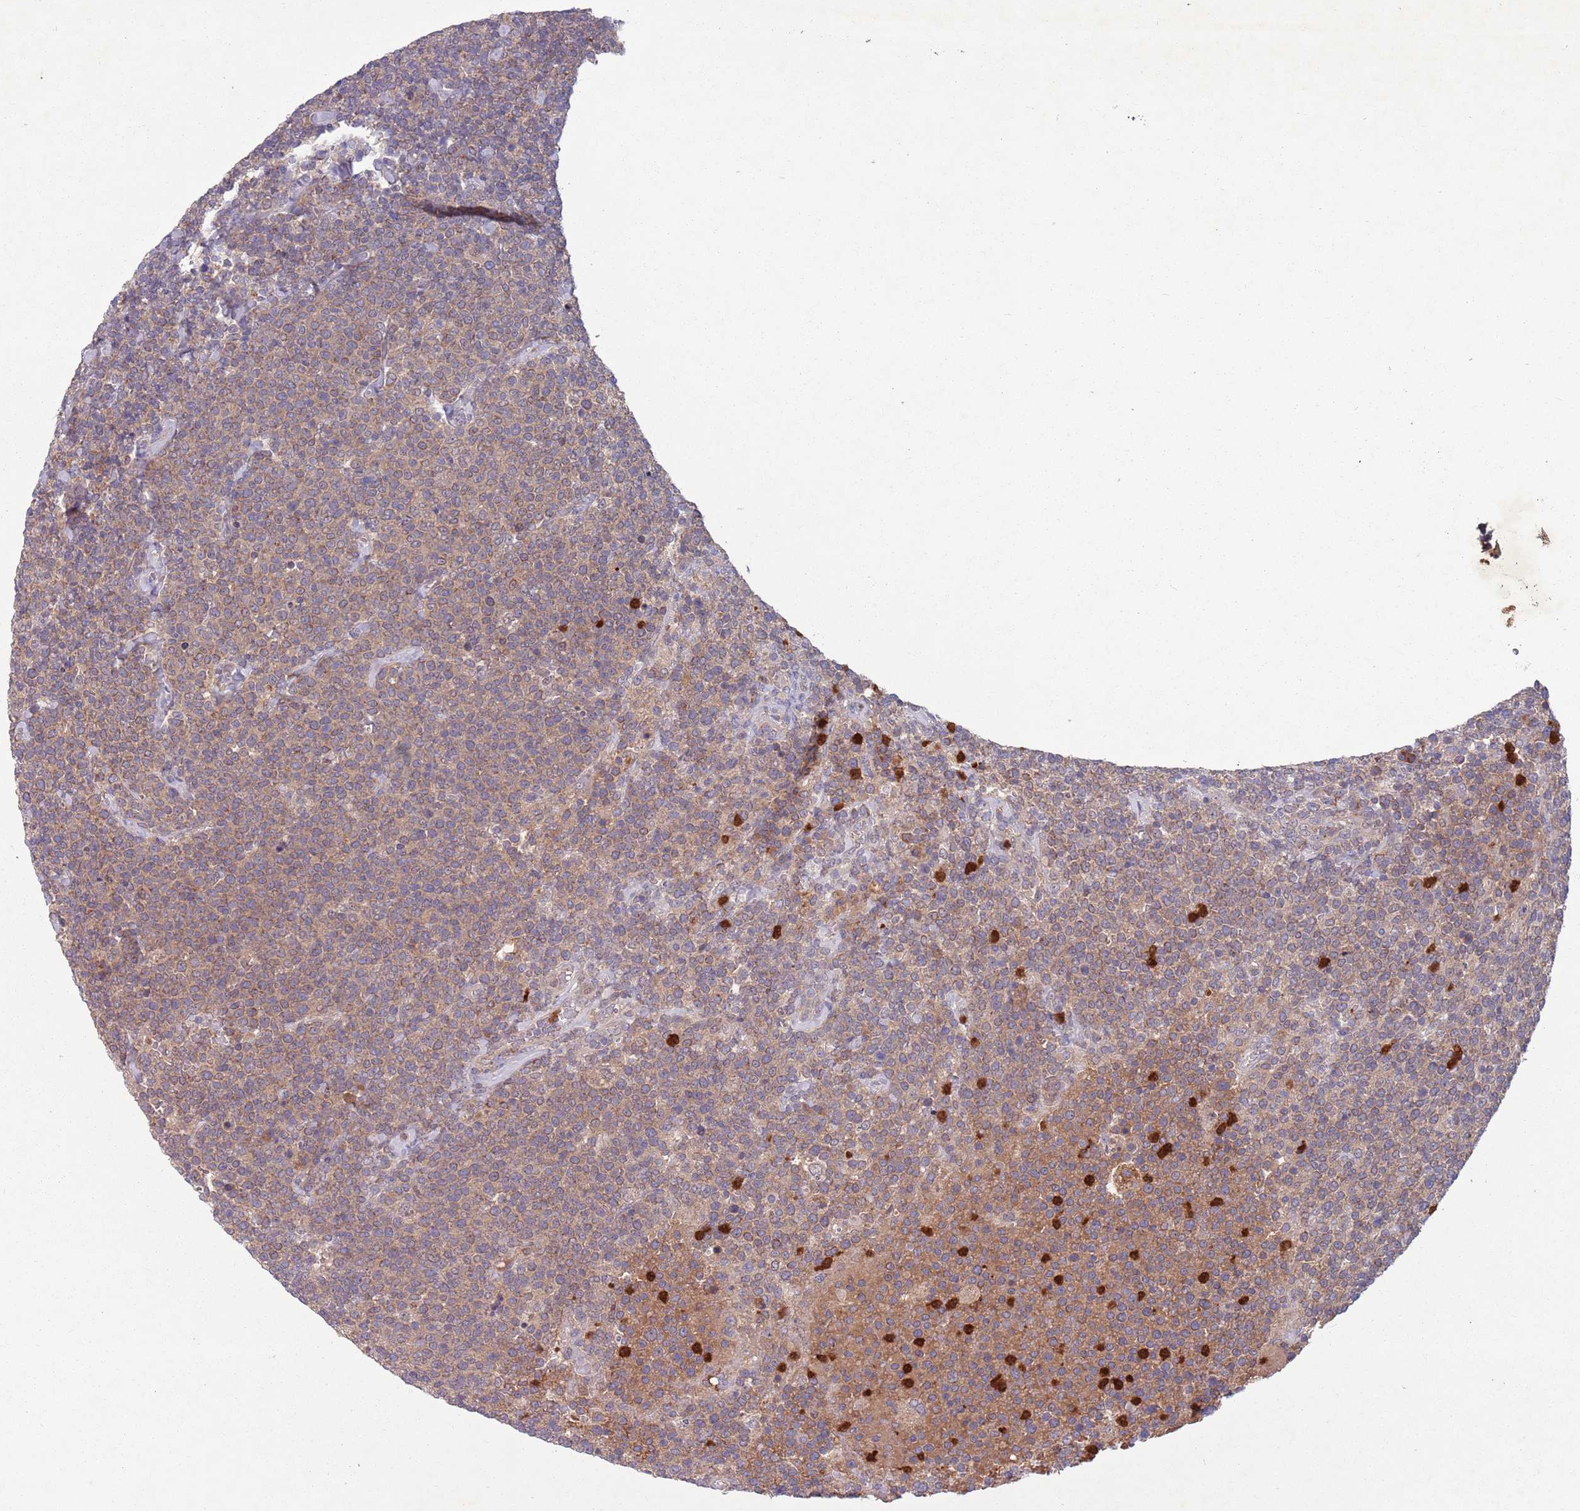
{"staining": {"intensity": "weak", "quantity": ">75%", "location": "cytoplasmic/membranous"}, "tissue": "lymphoma", "cell_type": "Tumor cells", "image_type": "cancer", "snomed": [{"axis": "morphology", "description": "Malignant lymphoma, non-Hodgkin's type, High grade"}, {"axis": "topography", "description": "Lymph node"}], "caption": "An image showing weak cytoplasmic/membranous expression in about >75% of tumor cells in lymphoma, as visualized by brown immunohistochemical staining.", "gene": "TYW1", "patient": {"sex": "male", "age": 61}}